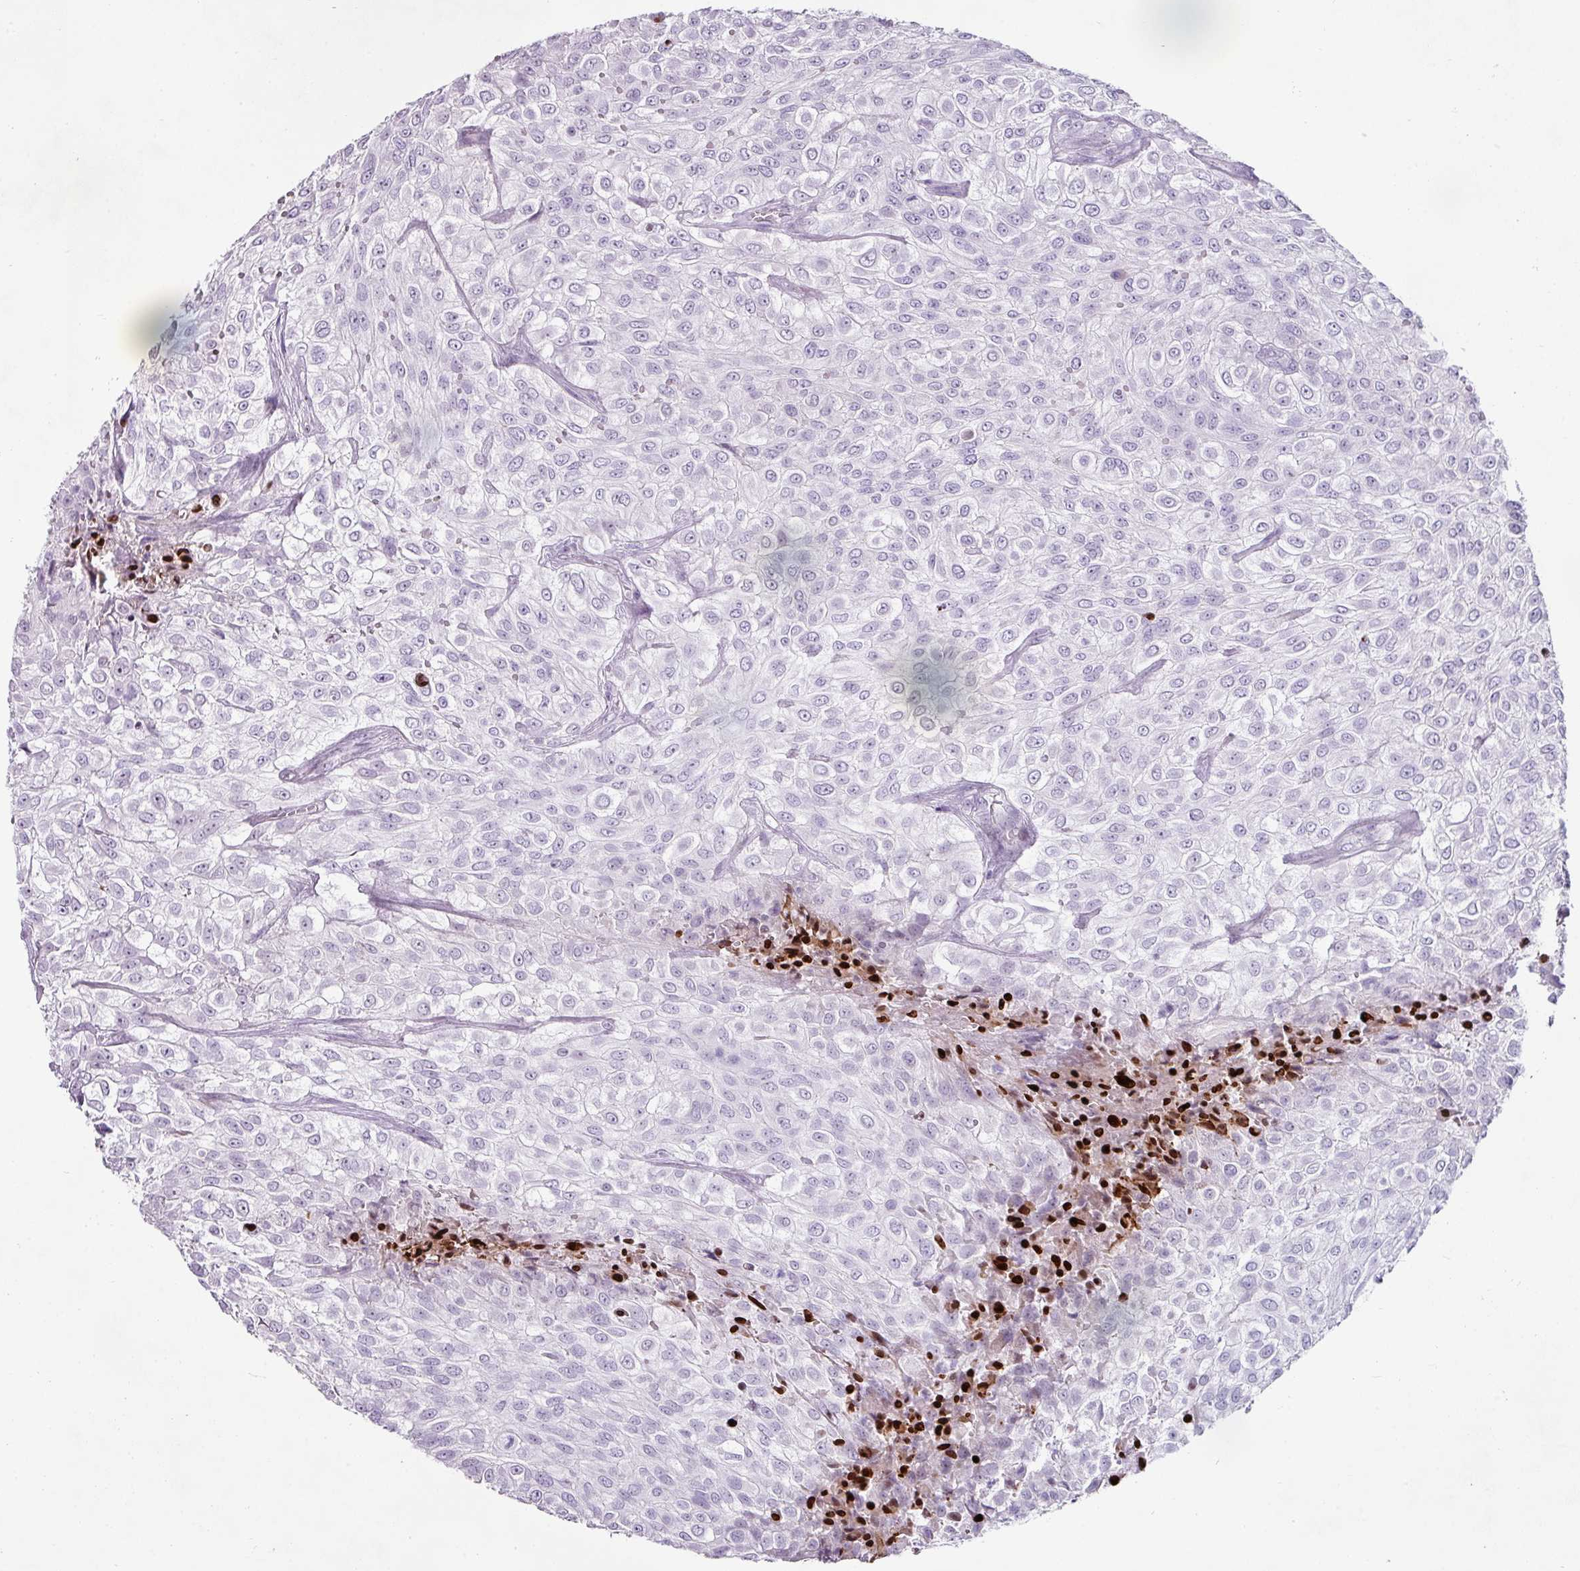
{"staining": {"intensity": "negative", "quantity": "none", "location": "none"}, "tissue": "urothelial cancer", "cell_type": "Tumor cells", "image_type": "cancer", "snomed": [{"axis": "morphology", "description": "Urothelial carcinoma, High grade"}, {"axis": "topography", "description": "Urinary bladder"}], "caption": "Immunohistochemistry histopathology image of urothelial cancer stained for a protein (brown), which exhibits no expression in tumor cells. Brightfield microscopy of immunohistochemistry (IHC) stained with DAB (brown) and hematoxylin (blue), captured at high magnification.", "gene": "TRA2A", "patient": {"sex": "male", "age": 56}}